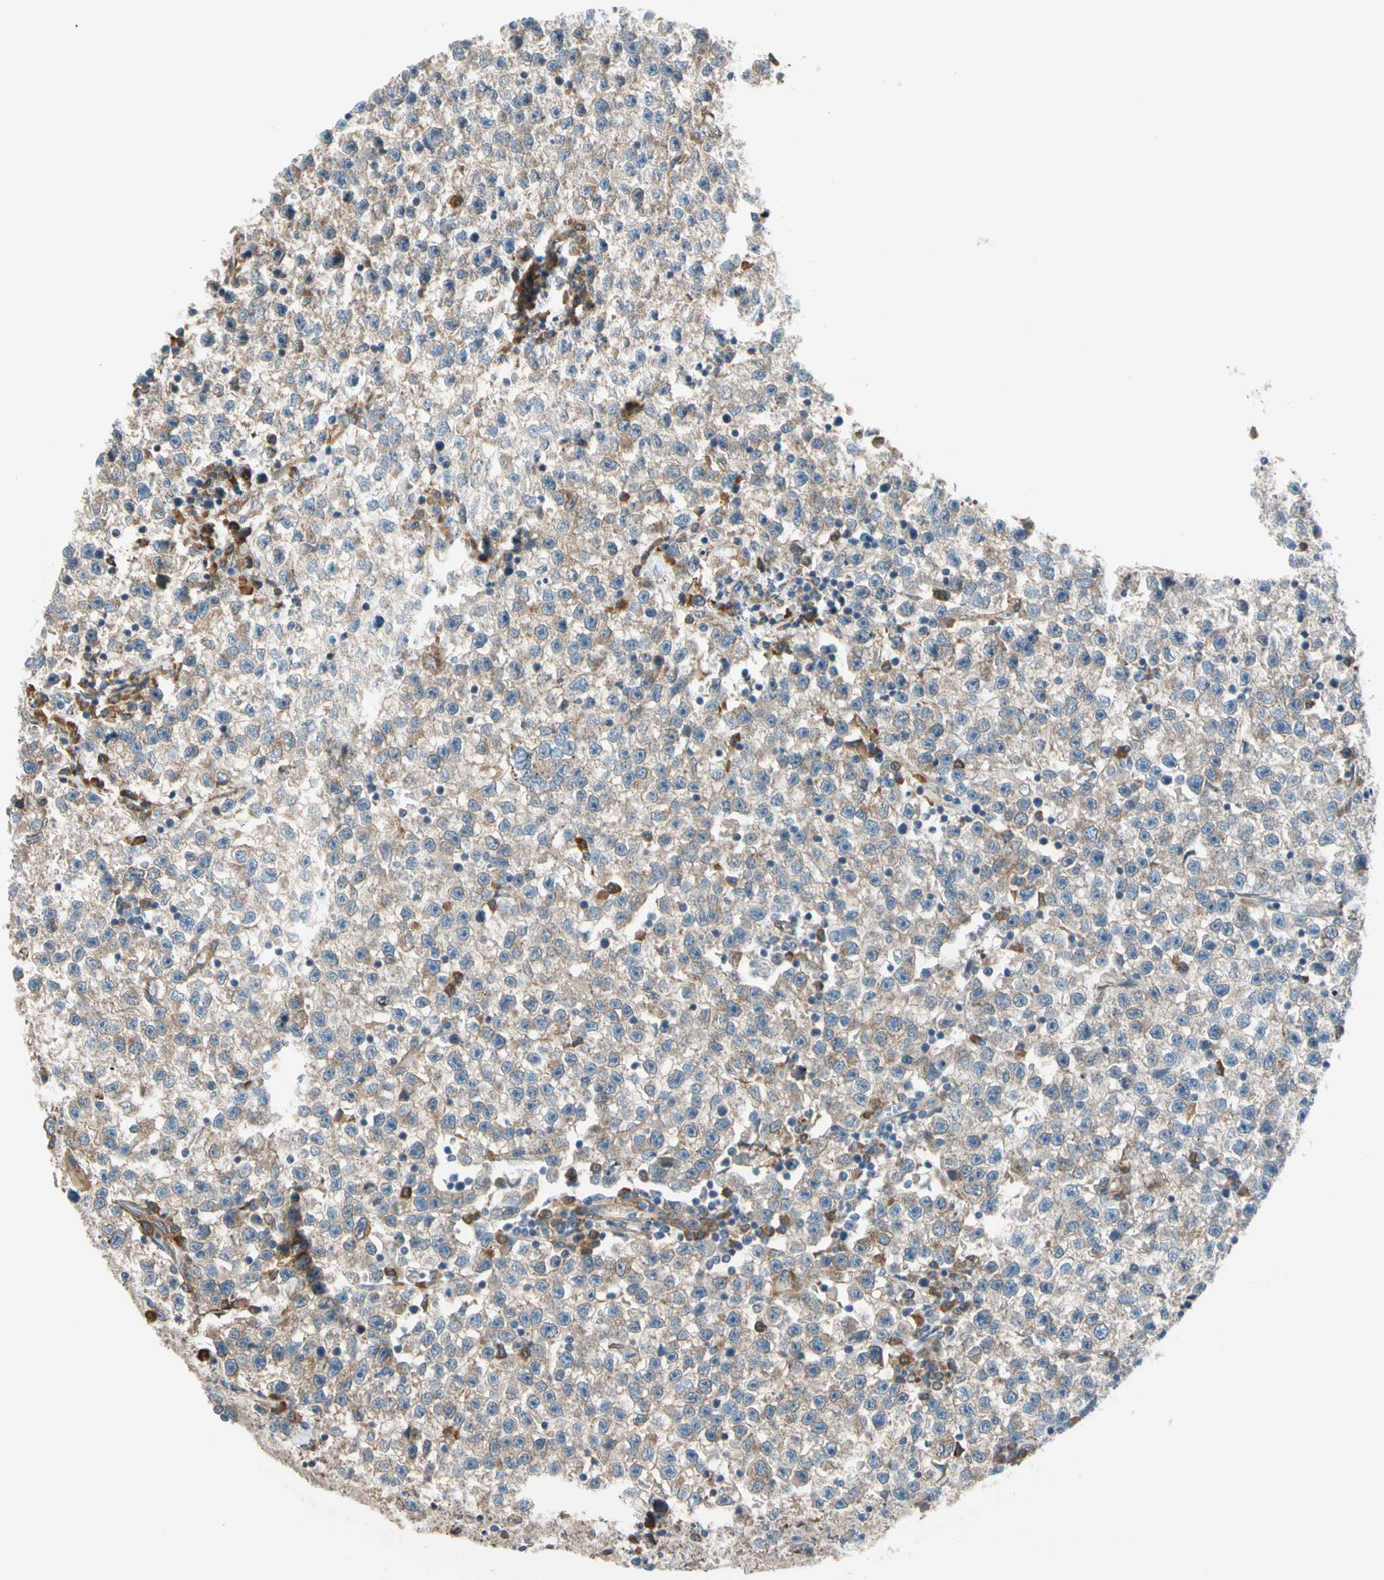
{"staining": {"intensity": "weak", "quantity": ">75%", "location": "cytoplasmic/membranous"}, "tissue": "testis cancer", "cell_type": "Tumor cells", "image_type": "cancer", "snomed": [{"axis": "morphology", "description": "Seminoma, NOS"}, {"axis": "topography", "description": "Testis"}], "caption": "Protein analysis of testis cancer (seminoma) tissue exhibits weak cytoplasmic/membranous positivity in approximately >75% of tumor cells.", "gene": "LIMK2", "patient": {"sex": "male", "age": 22}}